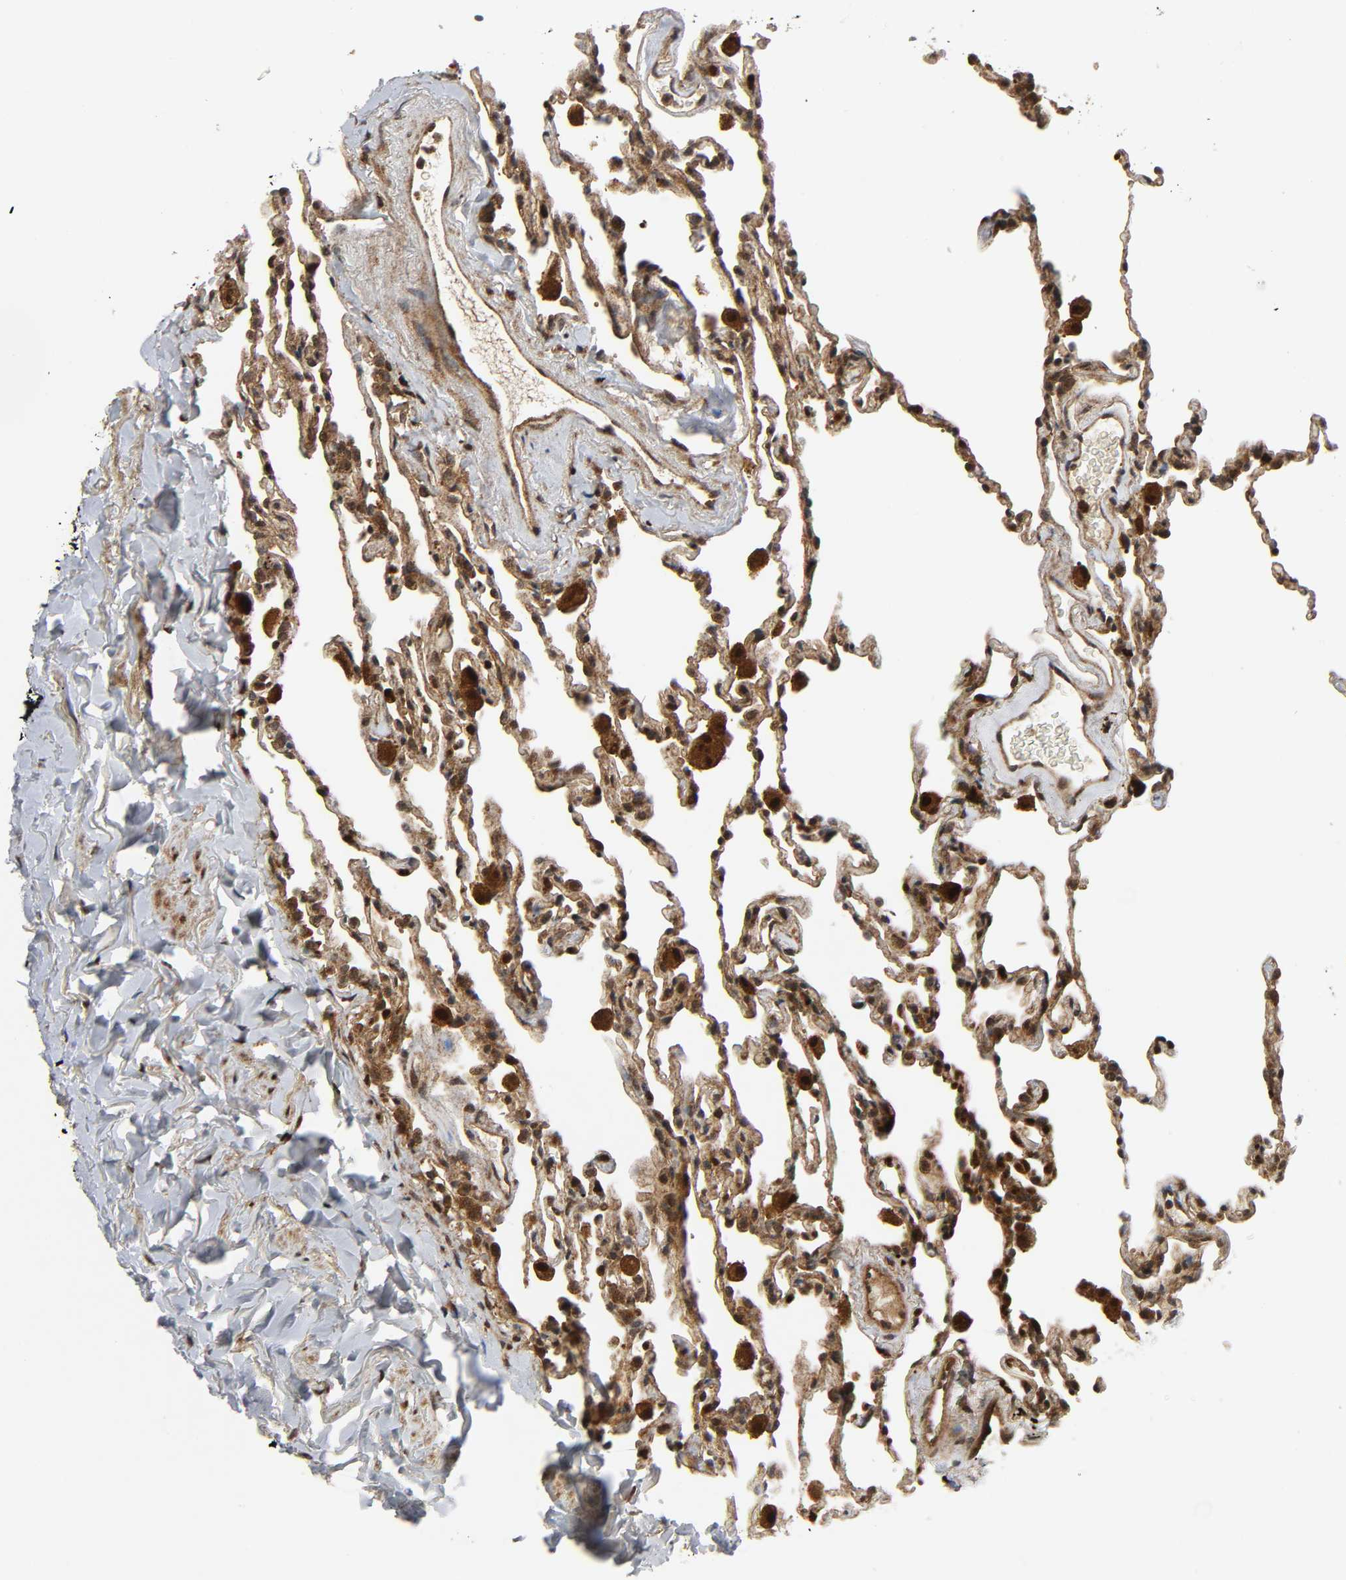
{"staining": {"intensity": "strong", "quantity": ">75%", "location": "cytoplasmic/membranous,nuclear"}, "tissue": "lung", "cell_type": "Alveolar cells", "image_type": "normal", "snomed": [{"axis": "morphology", "description": "Normal tissue, NOS"}, {"axis": "morphology", "description": "Soft tissue tumor metastatic"}, {"axis": "topography", "description": "Lung"}], "caption": "Alveolar cells show high levels of strong cytoplasmic/membranous,nuclear positivity in about >75% of cells in unremarkable lung. (DAB IHC, brown staining for protein, blue staining for nuclei).", "gene": "CHUK", "patient": {"sex": "male", "age": 59}}